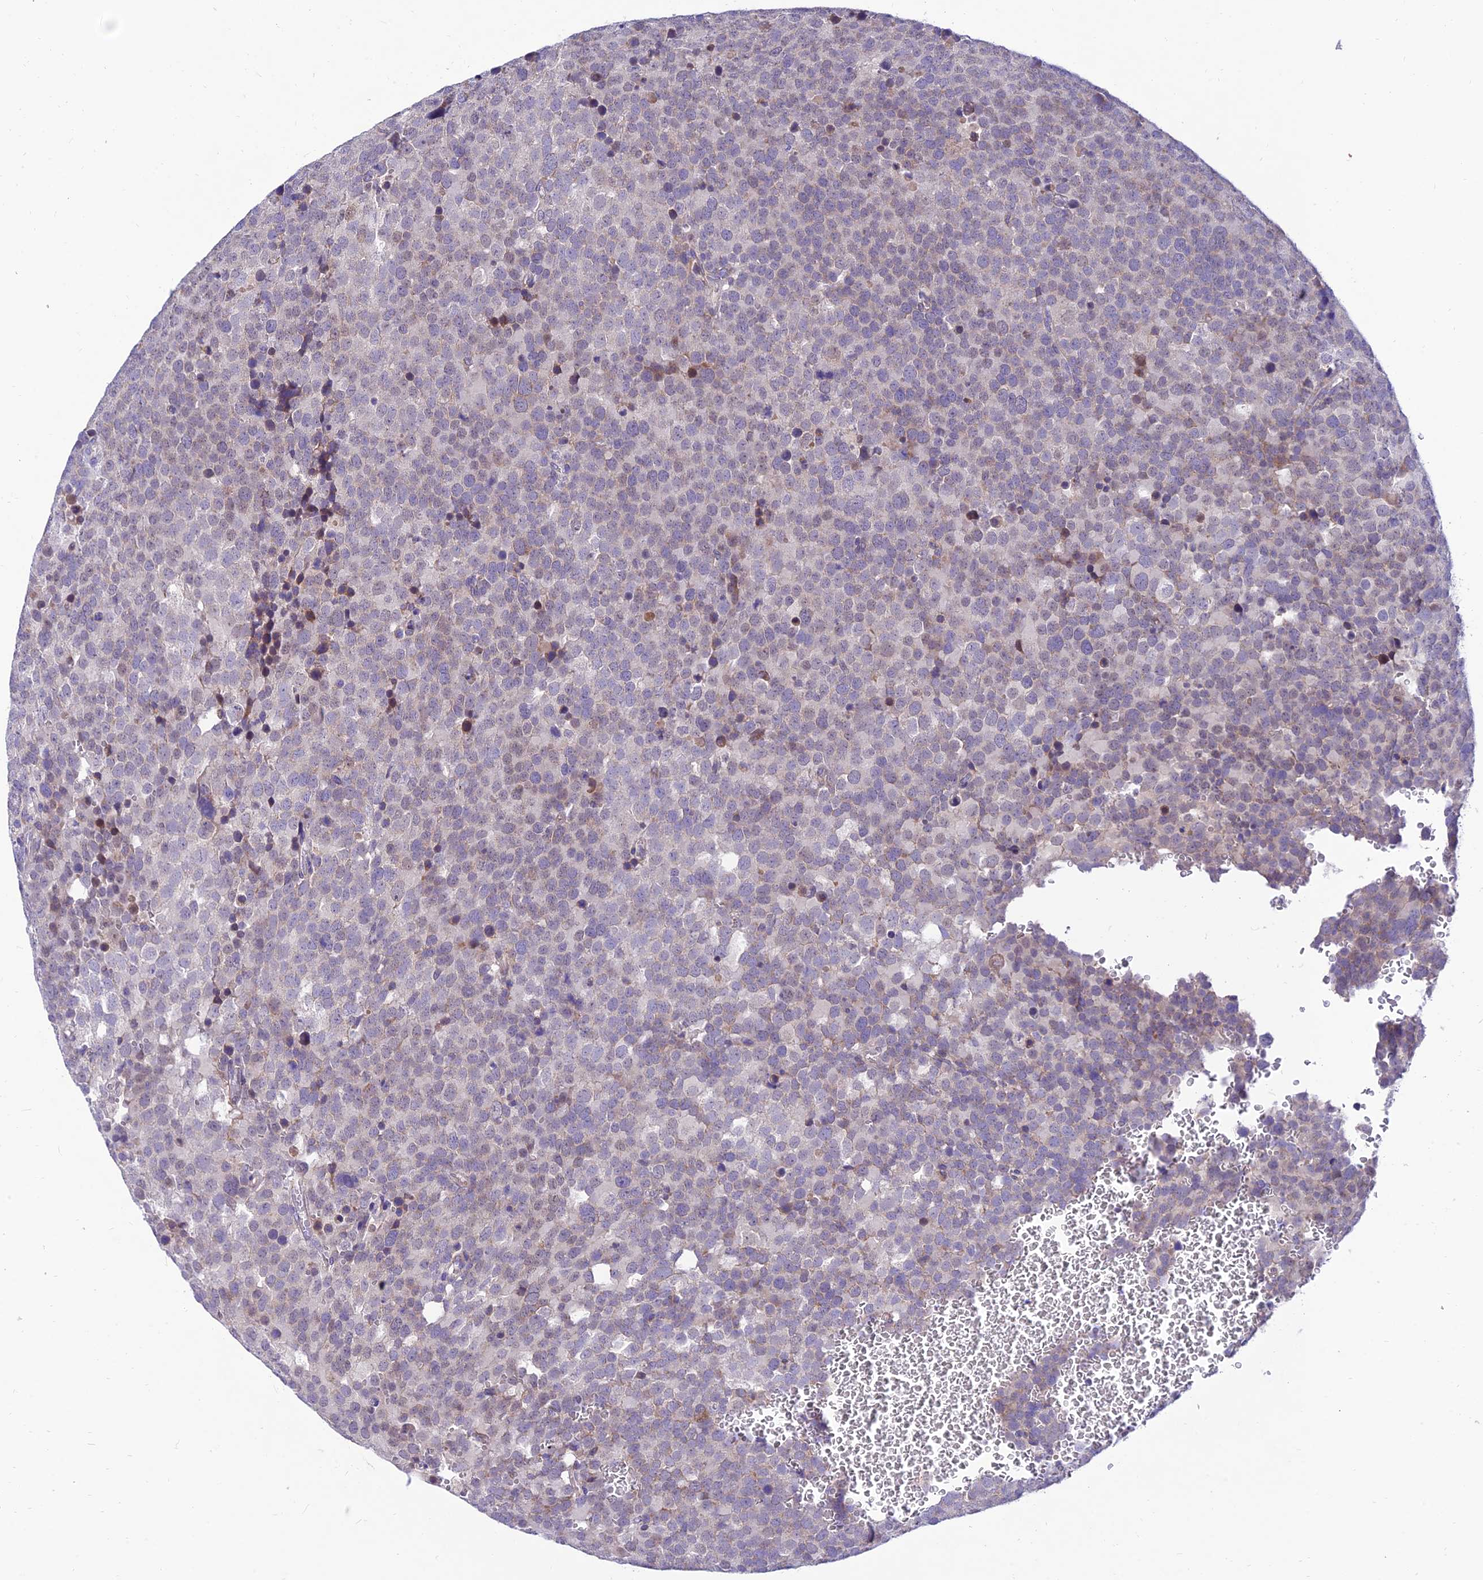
{"staining": {"intensity": "weak", "quantity": "<25%", "location": "nuclear"}, "tissue": "testis cancer", "cell_type": "Tumor cells", "image_type": "cancer", "snomed": [{"axis": "morphology", "description": "Seminoma, NOS"}, {"axis": "topography", "description": "Testis"}], "caption": "DAB immunohistochemical staining of human testis seminoma exhibits no significant positivity in tumor cells.", "gene": "C6orf132", "patient": {"sex": "male", "age": 71}}